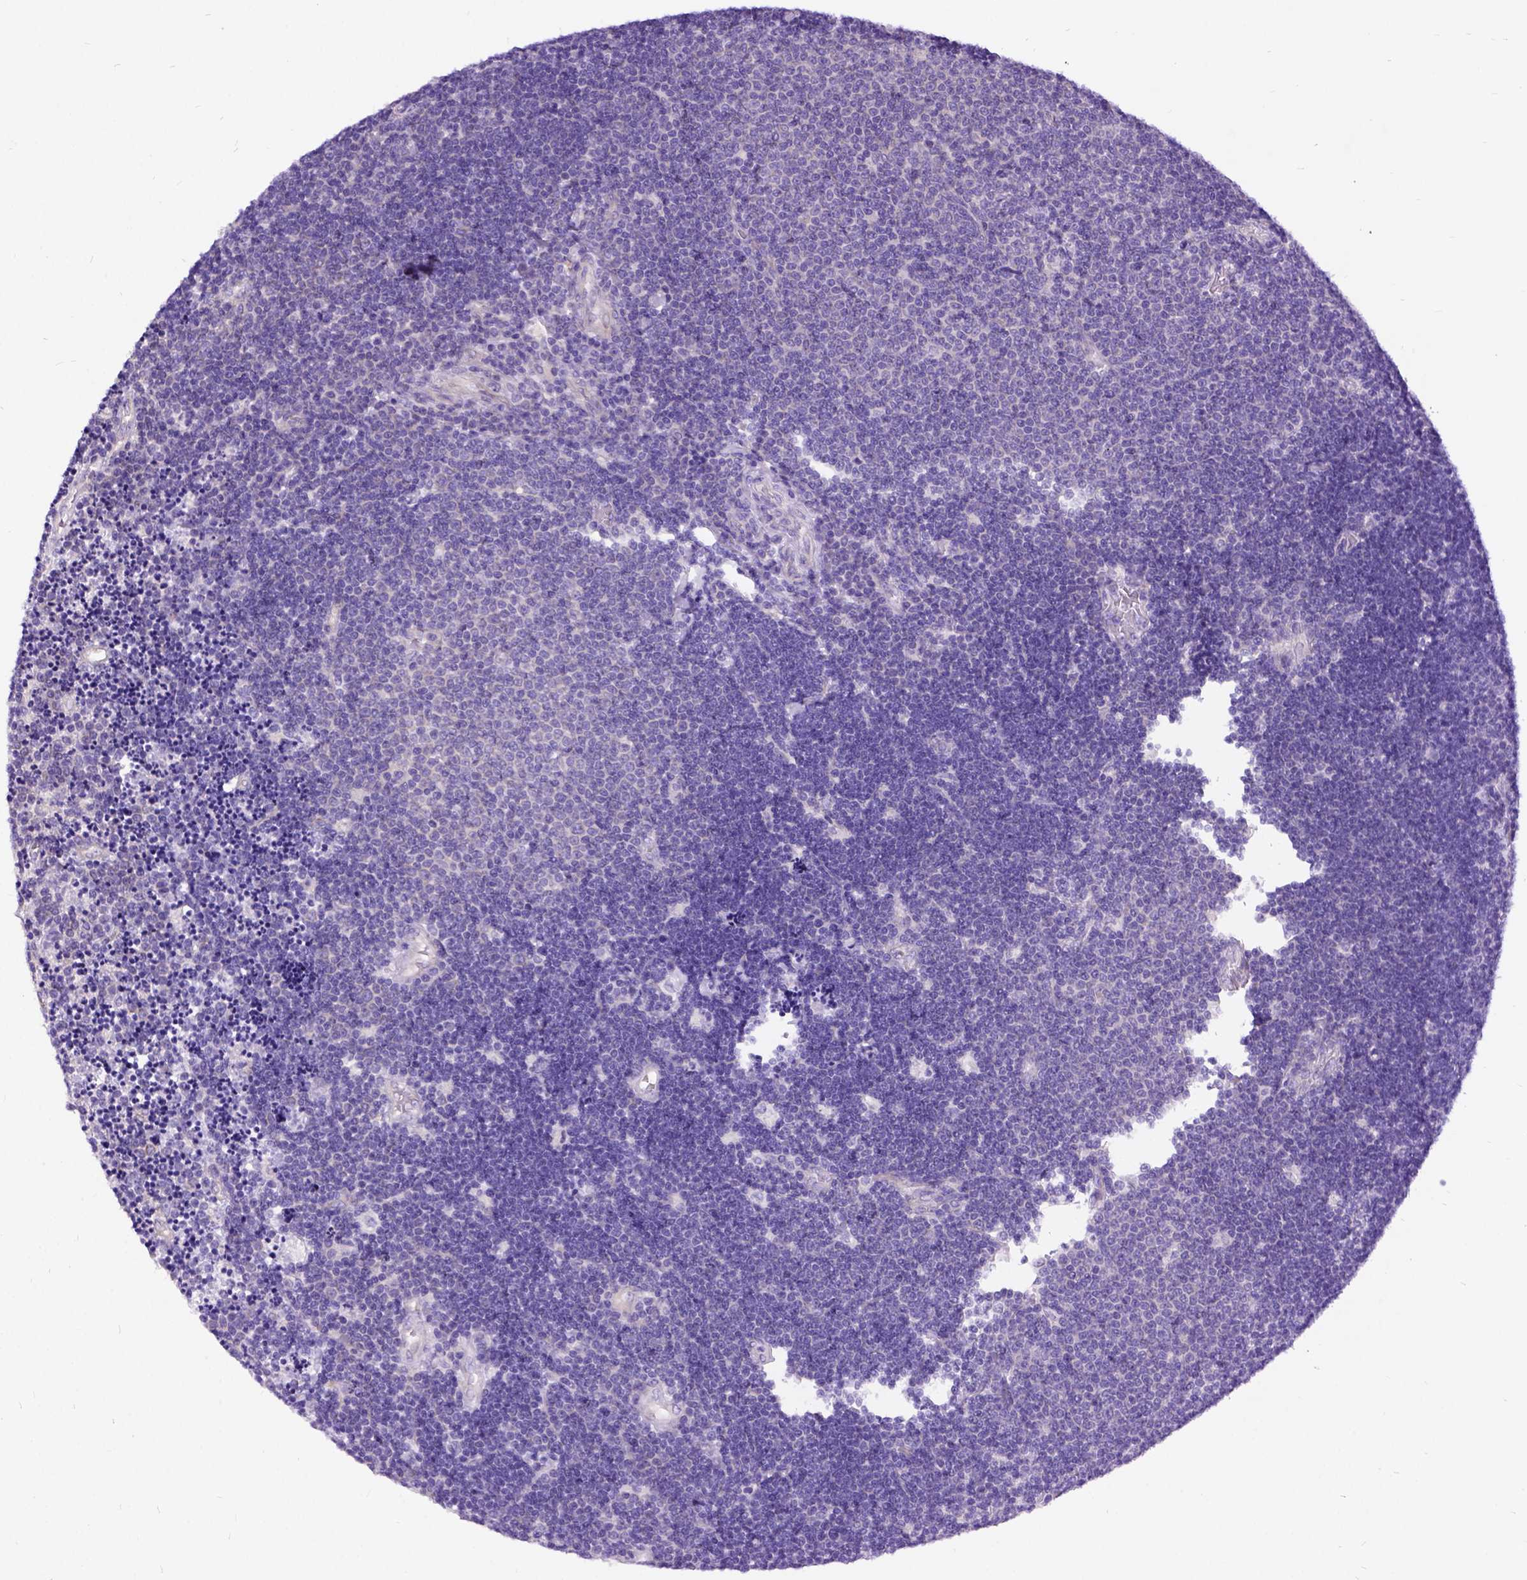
{"staining": {"intensity": "negative", "quantity": "none", "location": "none"}, "tissue": "lymphoma", "cell_type": "Tumor cells", "image_type": "cancer", "snomed": [{"axis": "morphology", "description": "Malignant lymphoma, non-Hodgkin's type, Low grade"}, {"axis": "topography", "description": "Brain"}], "caption": "Immunohistochemical staining of low-grade malignant lymphoma, non-Hodgkin's type exhibits no significant positivity in tumor cells. (DAB immunohistochemistry, high magnification).", "gene": "CFAP54", "patient": {"sex": "female", "age": 66}}